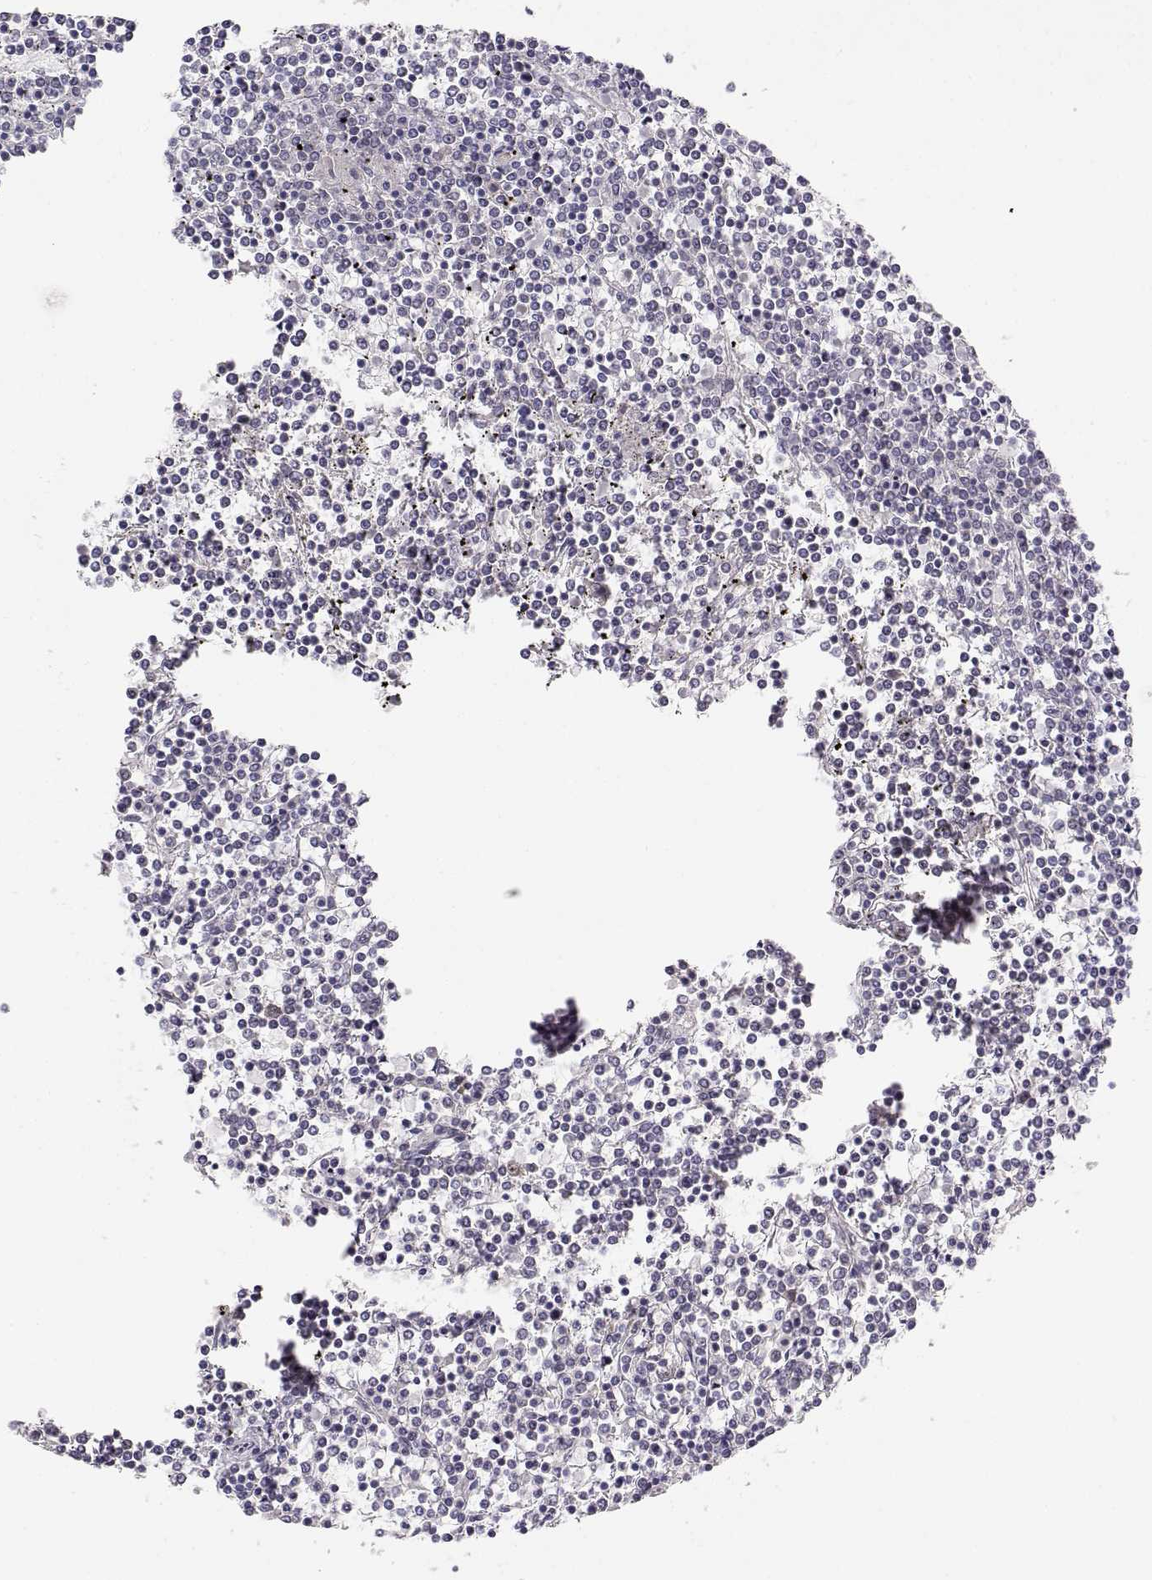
{"staining": {"intensity": "negative", "quantity": "none", "location": "none"}, "tissue": "lymphoma", "cell_type": "Tumor cells", "image_type": "cancer", "snomed": [{"axis": "morphology", "description": "Malignant lymphoma, non-Hodgkin's type, Low grade"}, {"axis": "topography", "description": "Spleen"}], "caption": "A micrograph of human lymphoma is negative for staining in tumor cells. The staining is performed using DAB brown chromogen with nuclei counter-stained in using hematoxylin.", "gene": "EAF2", "patient": {"sex": "female", "age": 19}}